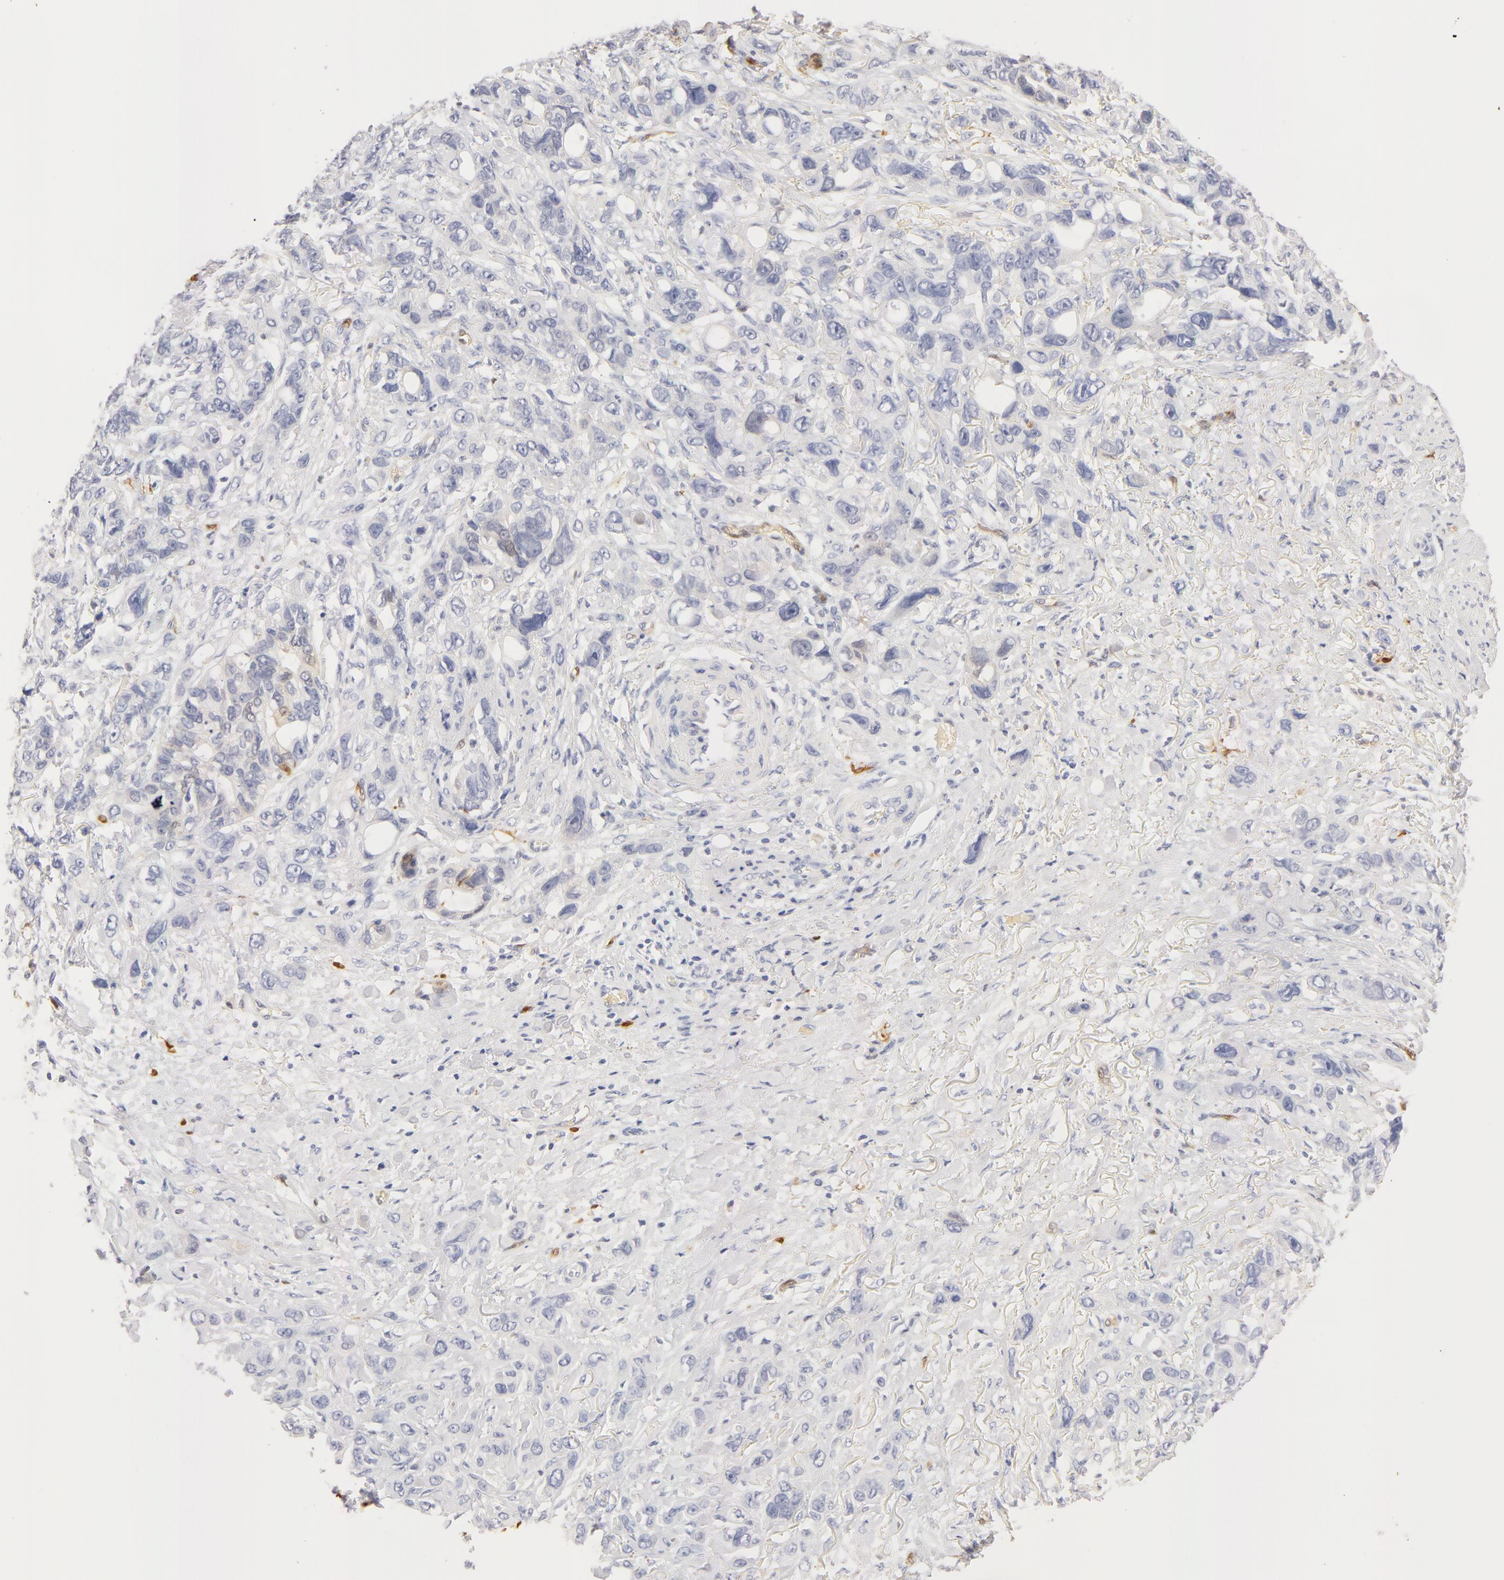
{"staining": {"intensity": "negative", "quantity": "none", "location": "none"}, "tissue": "stomach cancer", "cell_type": "Tumor cells", "image_type": "cancer", "snomed": [{"axis": "morphology", "description": "Adenocarcinoma, NOS"}, {"axis": "topography", "description": "Stomach, upper"}], "caption": "Immunohistochemistry (IHC) of human stomach cancer (adenocarcinoma) exhibits no expression in tumor cells.", "gene": "CA2", "patient": {"sex": "male", "age": 47}}